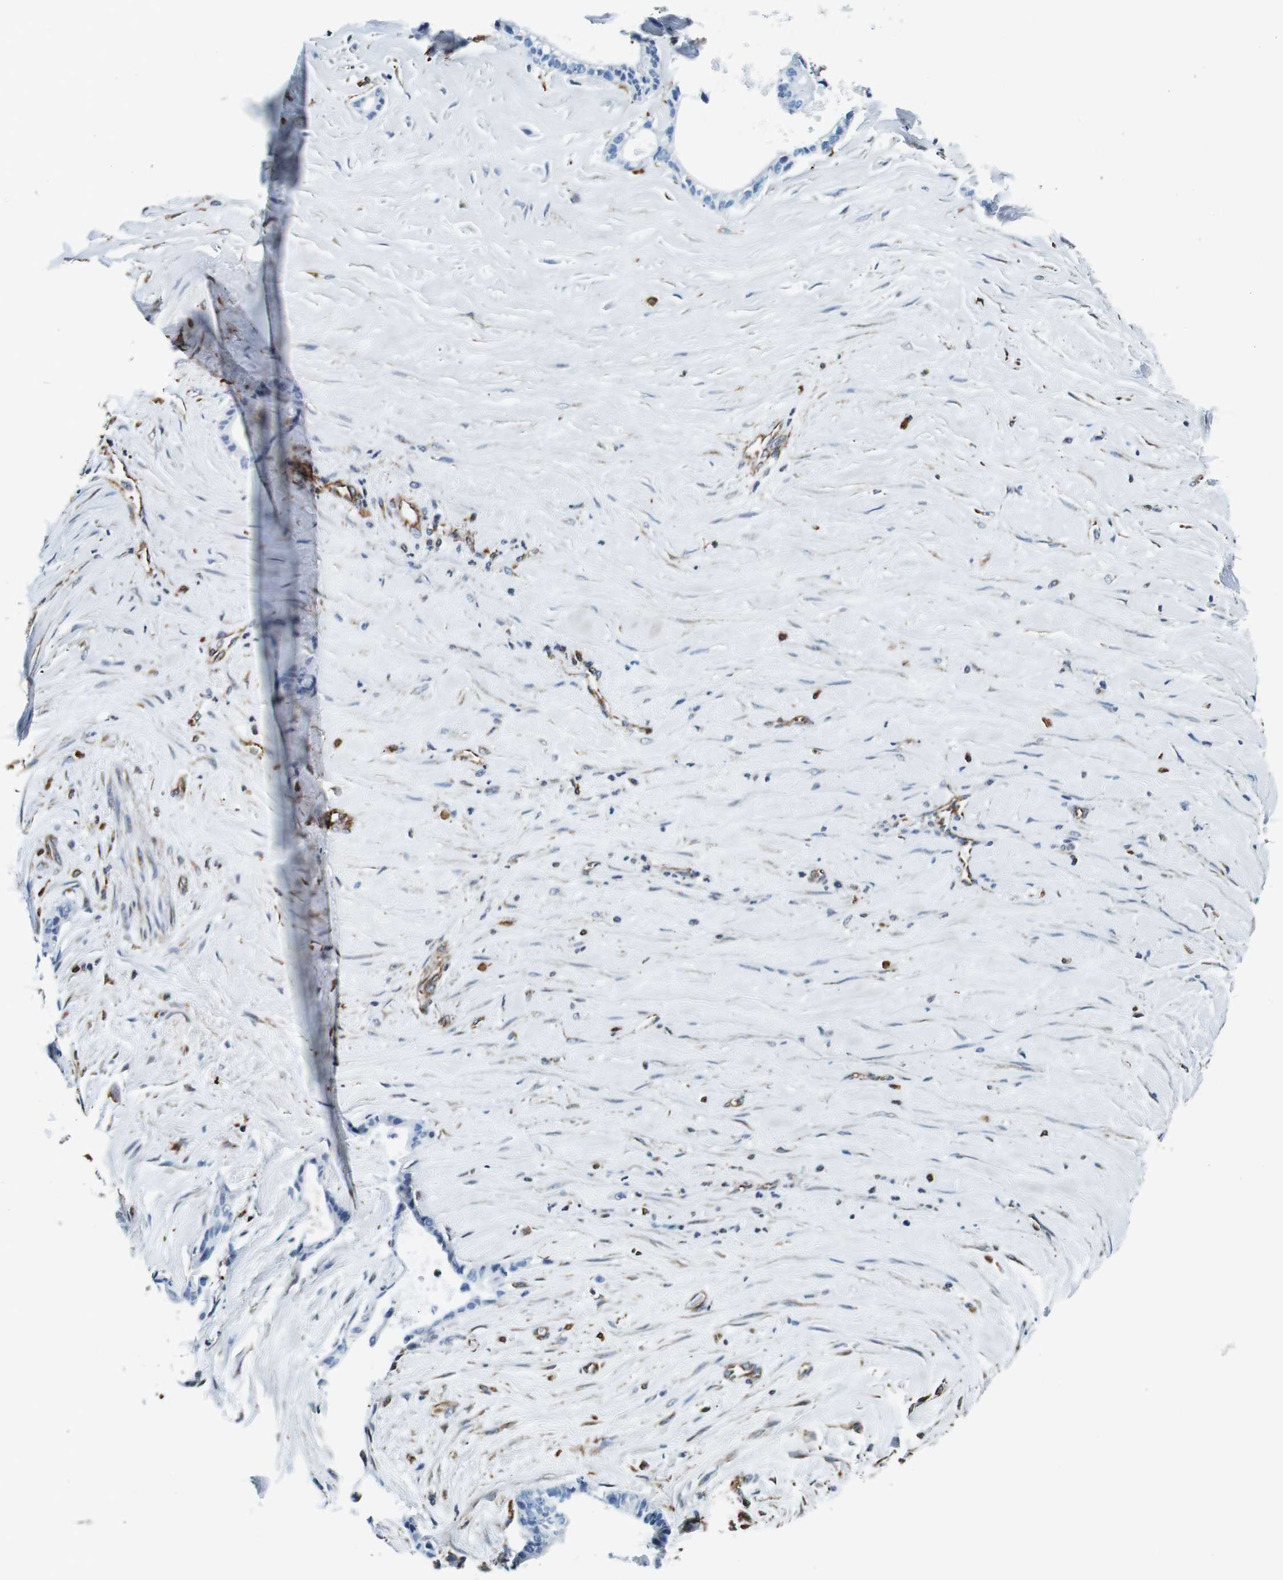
{"staining": {"intensity": "negative", "quantity": "none", "location": "none"}, "tissue": "liver cancer", "cell_type": "Tumor cells", "image_type": "cancer", "snomed": [{"axis": "morphology", "description": "Cholangiocarcinoma"}, {"axis": "topography", "description": "Liver"}], "caption": "DAB (3,3'-diaminobenzidine) immunohistochemical staining of liver cancer shows no significant positivity in tumor cells.", "gene": "GJE1", "patient": {"sex": "female", "age": 55}}